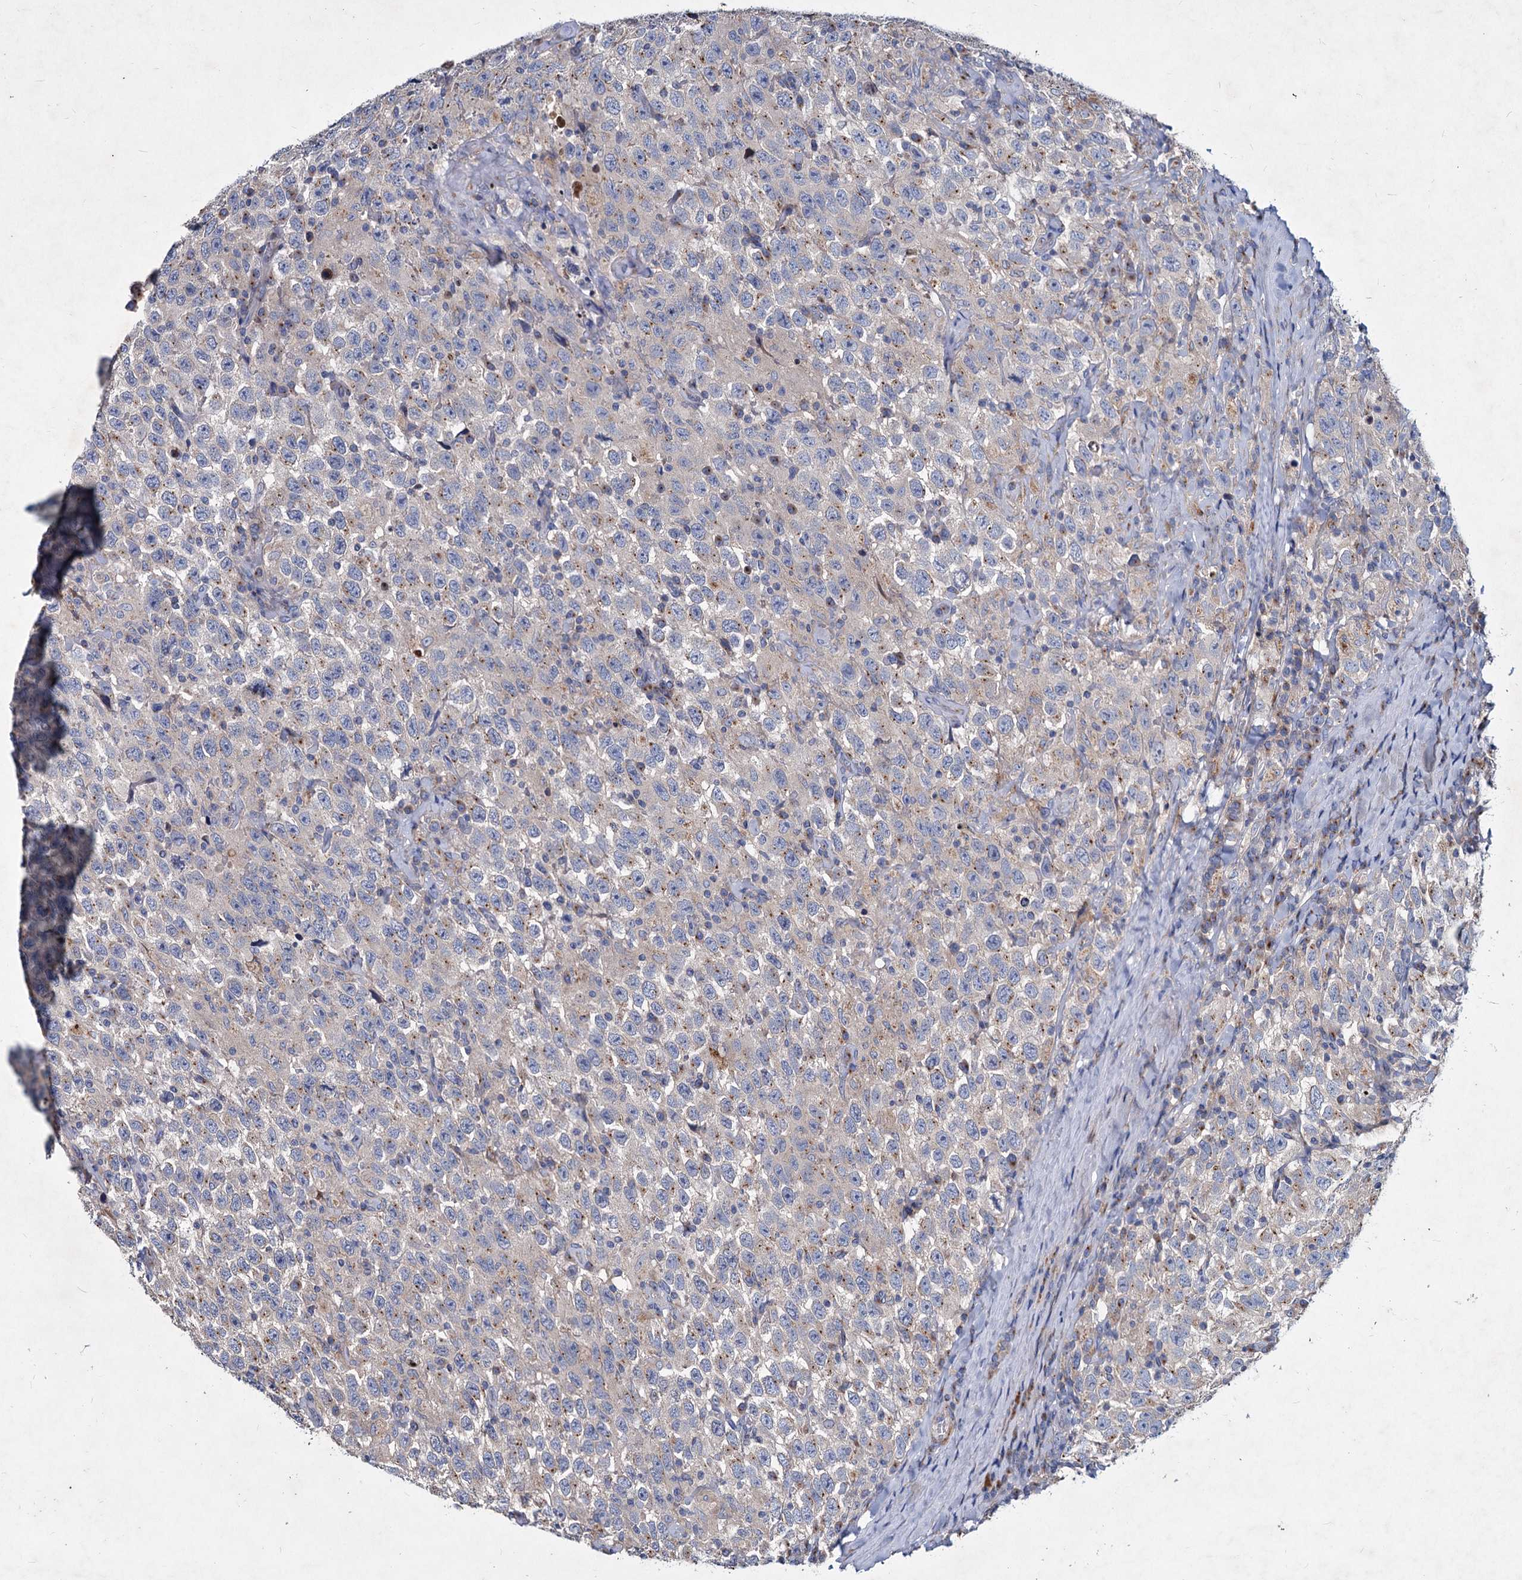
{"staining": {"intensity": "negative", "quantity": "none", "location": "none"}, "tissue": "testis cancer", "cell_type": "Tumor cells", "image_type": "cancer", "snomed": [{"axis": "morphology", "description": "Seminoma, NOS"}, {"axis": "topography", "description": "Testis"}], "caption": "IHC of human seminoma (testis) shows no positivity in tumor cells.", "gene": "AGBL4", "patient": {"sex": "male", "age": 41}}